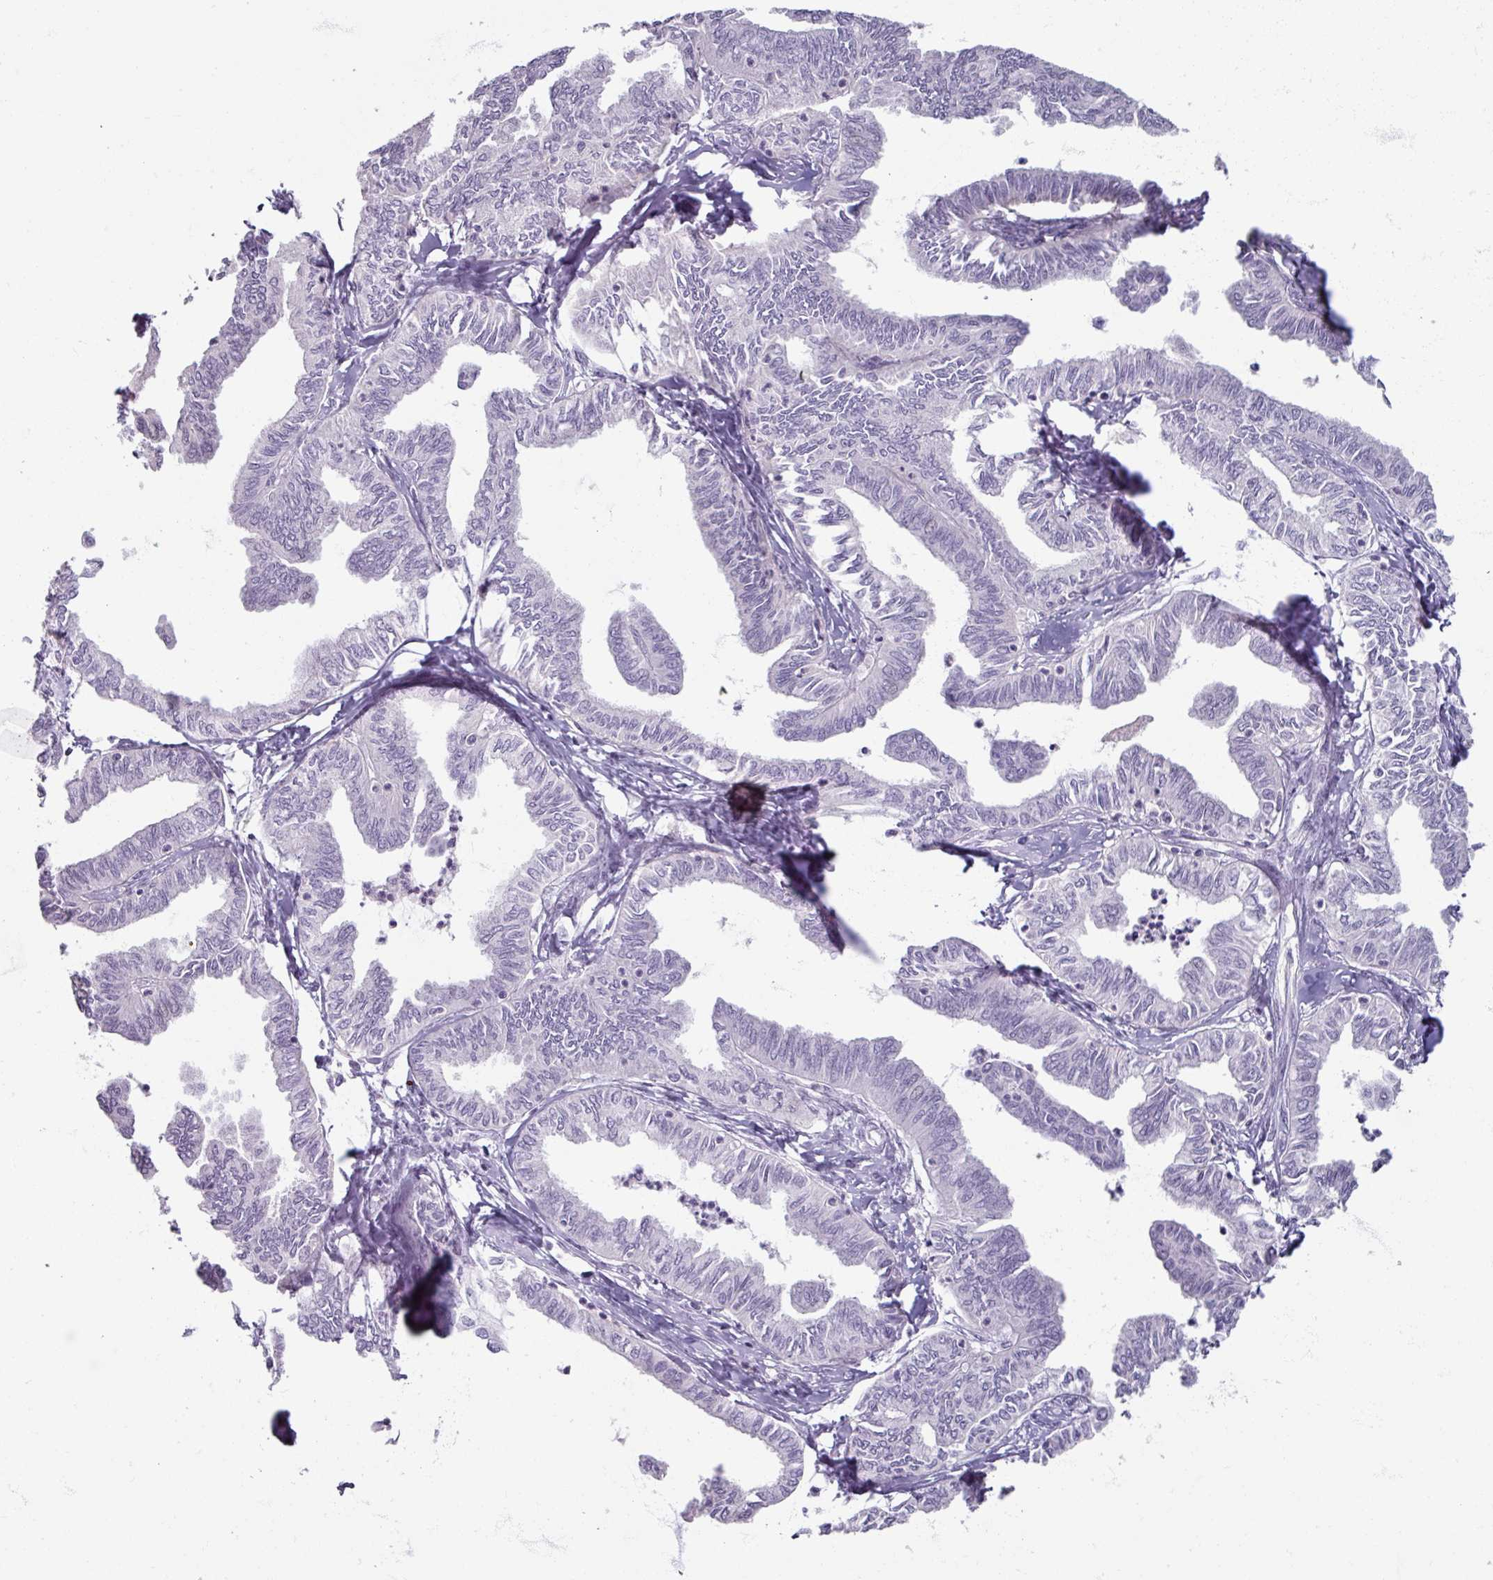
{"staining": {"intensity": "negative", "quantity": "none", "location": "none"}, "tissue": "ovarian cancer", "cell_type": "Tumor cells", "image_type": "cancer", "snomed": [{"axis": "morphology", "description": "Carcinoma, endometroid"}, {"axis": "topography", "description": "Ovary"}], "caption": "A micrograph of human endometroid carcinoma (ovarian) is negative for staining in tumor cells.", "gene": "TG", "patient": {"sex": "female", "age": 70}}